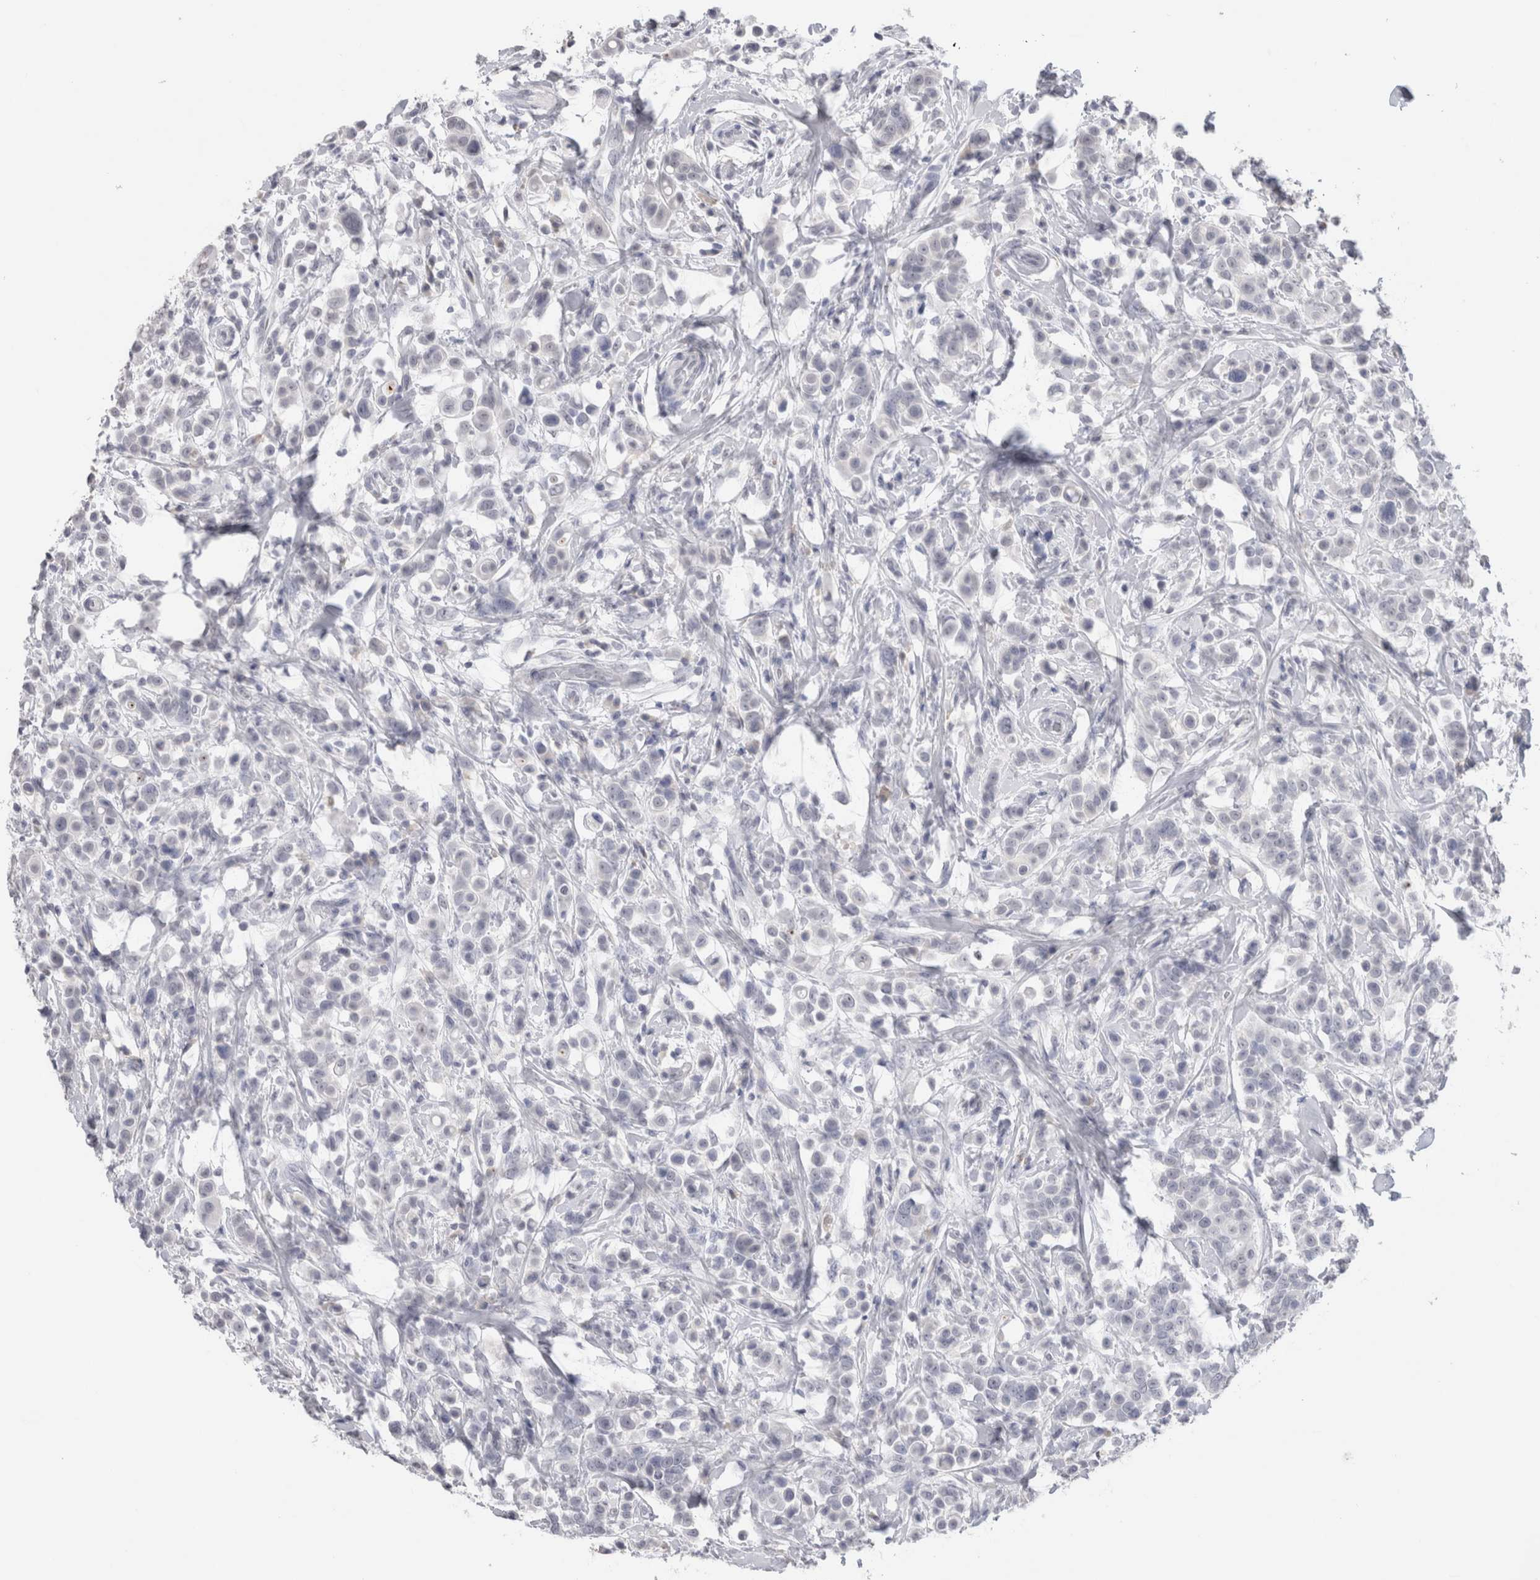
{"staining": {"intensity": "negative", "quantity": "none", "location": "none"}, "tissue": "breast cancer", "cell_type": "Tumor cells", "image_type": "cancer", "snomed": [{"axis": "morphology", "description": "Duct carcinoma"}, {"axis": "topography", "description": "Breast"}], "caption": "There is no significant expression in tumor cells of breast cancer (infiltrating ductal carcinoma).", "gene": "CADM3", "patient": {"sex": "female", "age": 27}}